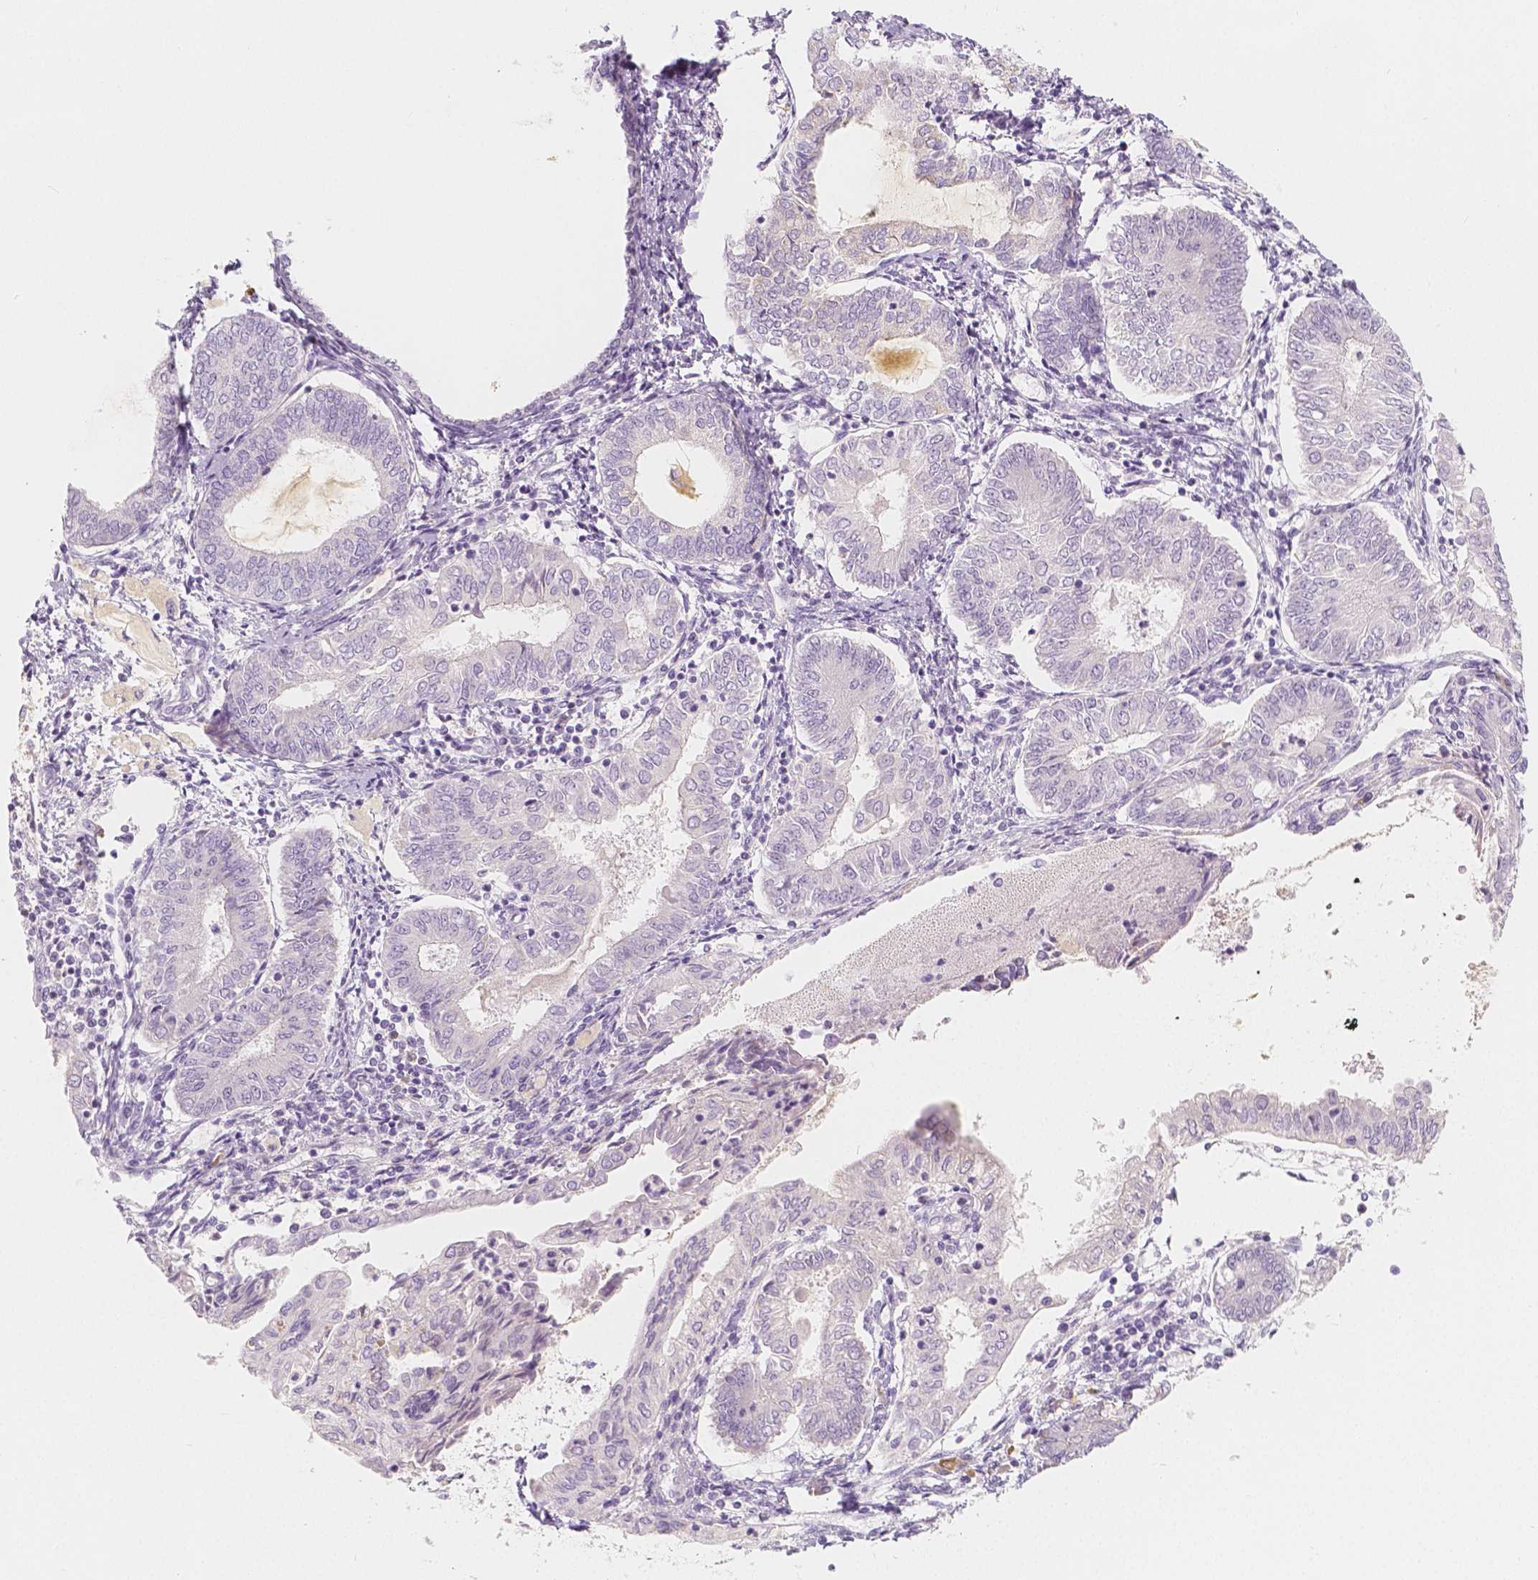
{"staining": {"intensity": "negative", "quantity": "none", "location": "none"}, "tissue": "endometrial cancer", "cell_type": "Tumor cells", "image_type": "cancer", "snomed": [{"axis": "morphology", "description": "Adenocarcinoma, NOS"}, {"axis": "topography", "description": "Endometrium"}], "caption": "This photomicrograph is of endometrial cancer (adenocarcinoma) stained with IHC to label a protein in brown with the nuclei are counter-stained blue. There is no positivity in tumor cells. (Brightfield microscopy of DAB (3,3'-diaminobenzidine) immunohistochemistry at high magnification).", "gene": "BATF", "patient": {"sex": "female", "age": 68}}